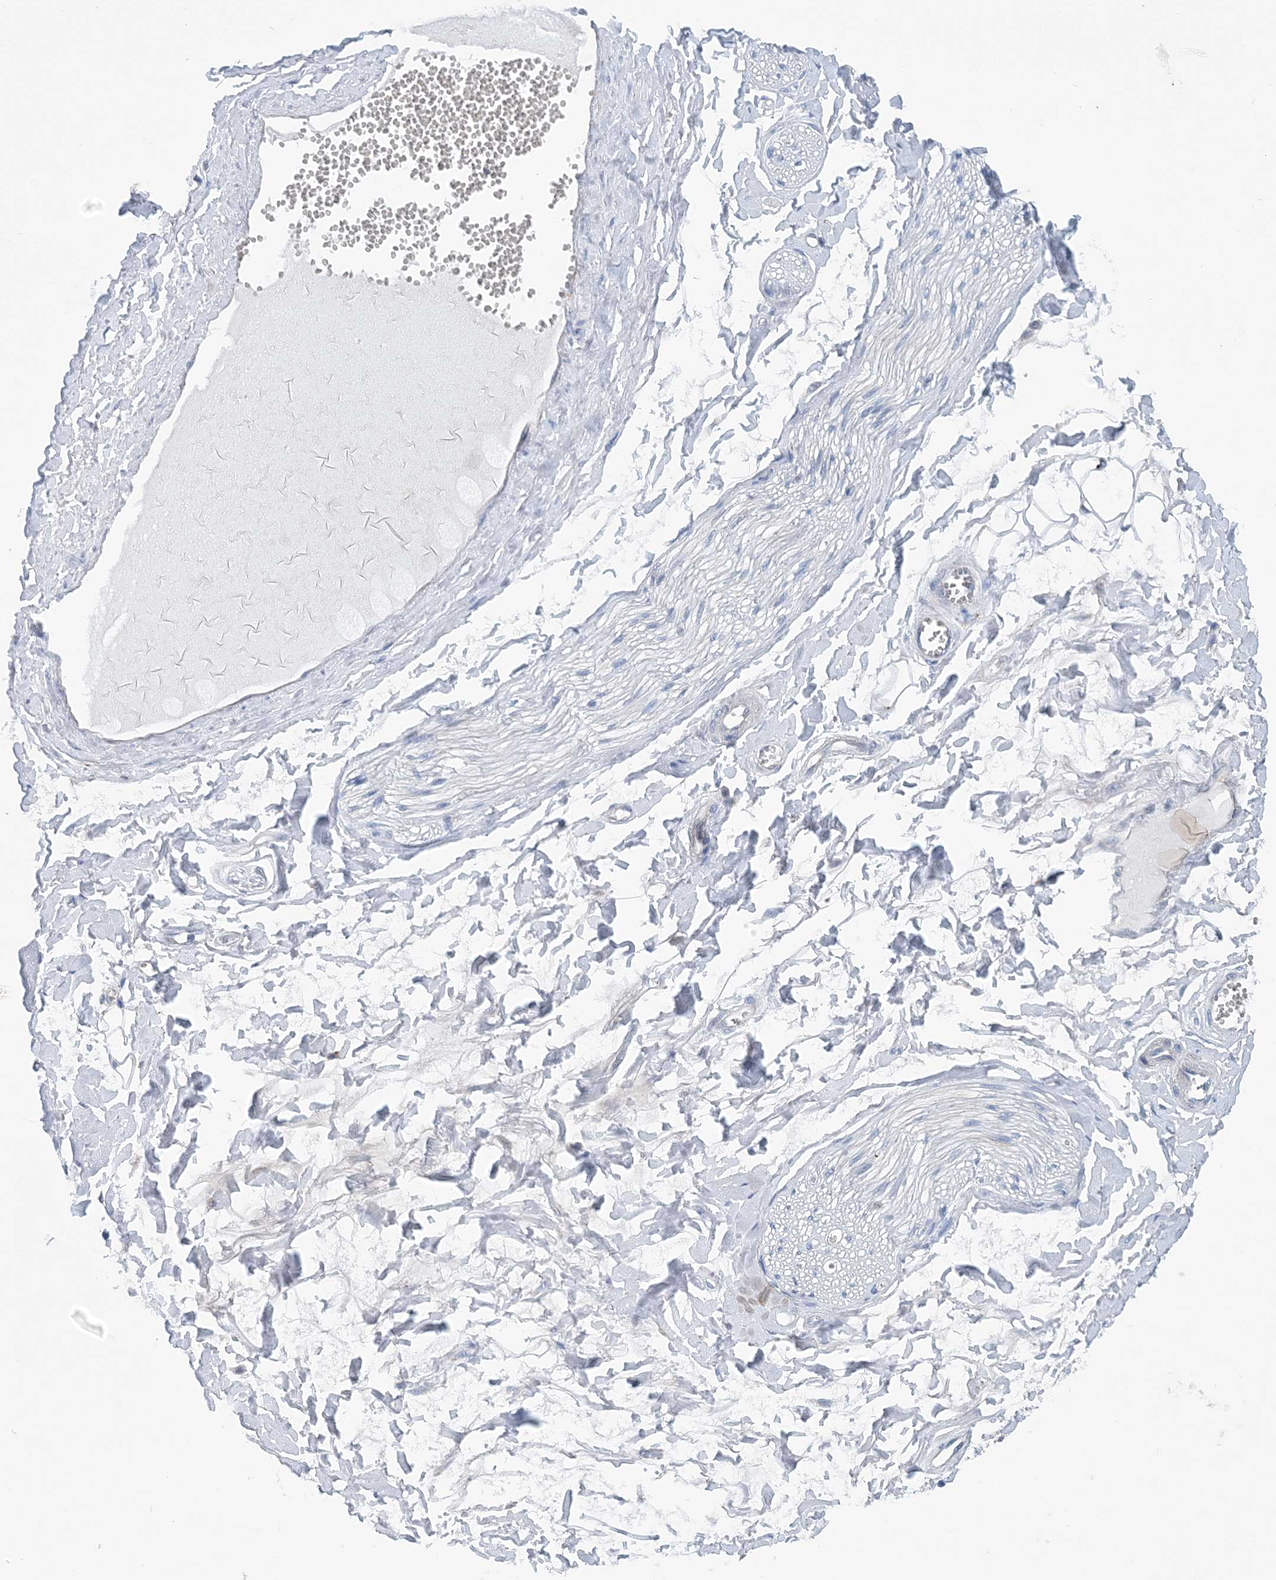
{"staining": {"intensity": "negative", "quantity": "none", "location": "none"}, "tissue": "adipose tissue", "cell_type": "Adipocytes", "image_type": "normal", "snomed": [{"axis": "morphology", "description": "Normal tissue, NOS"}, {"axis": "morphology", "description": "Inflammation, NOS"}, {"axis": "topography", "description": "Salivary gland"}, {"axis": "topography", "description": "Peripheral nerve tissue"}], "caption": "Human adipose tissue stained for a protein using immunohistochemistry (IHC) shows no staining in adipocytes.", "gene": "COPE", "patient": {"sex": "female", "age": 75}}